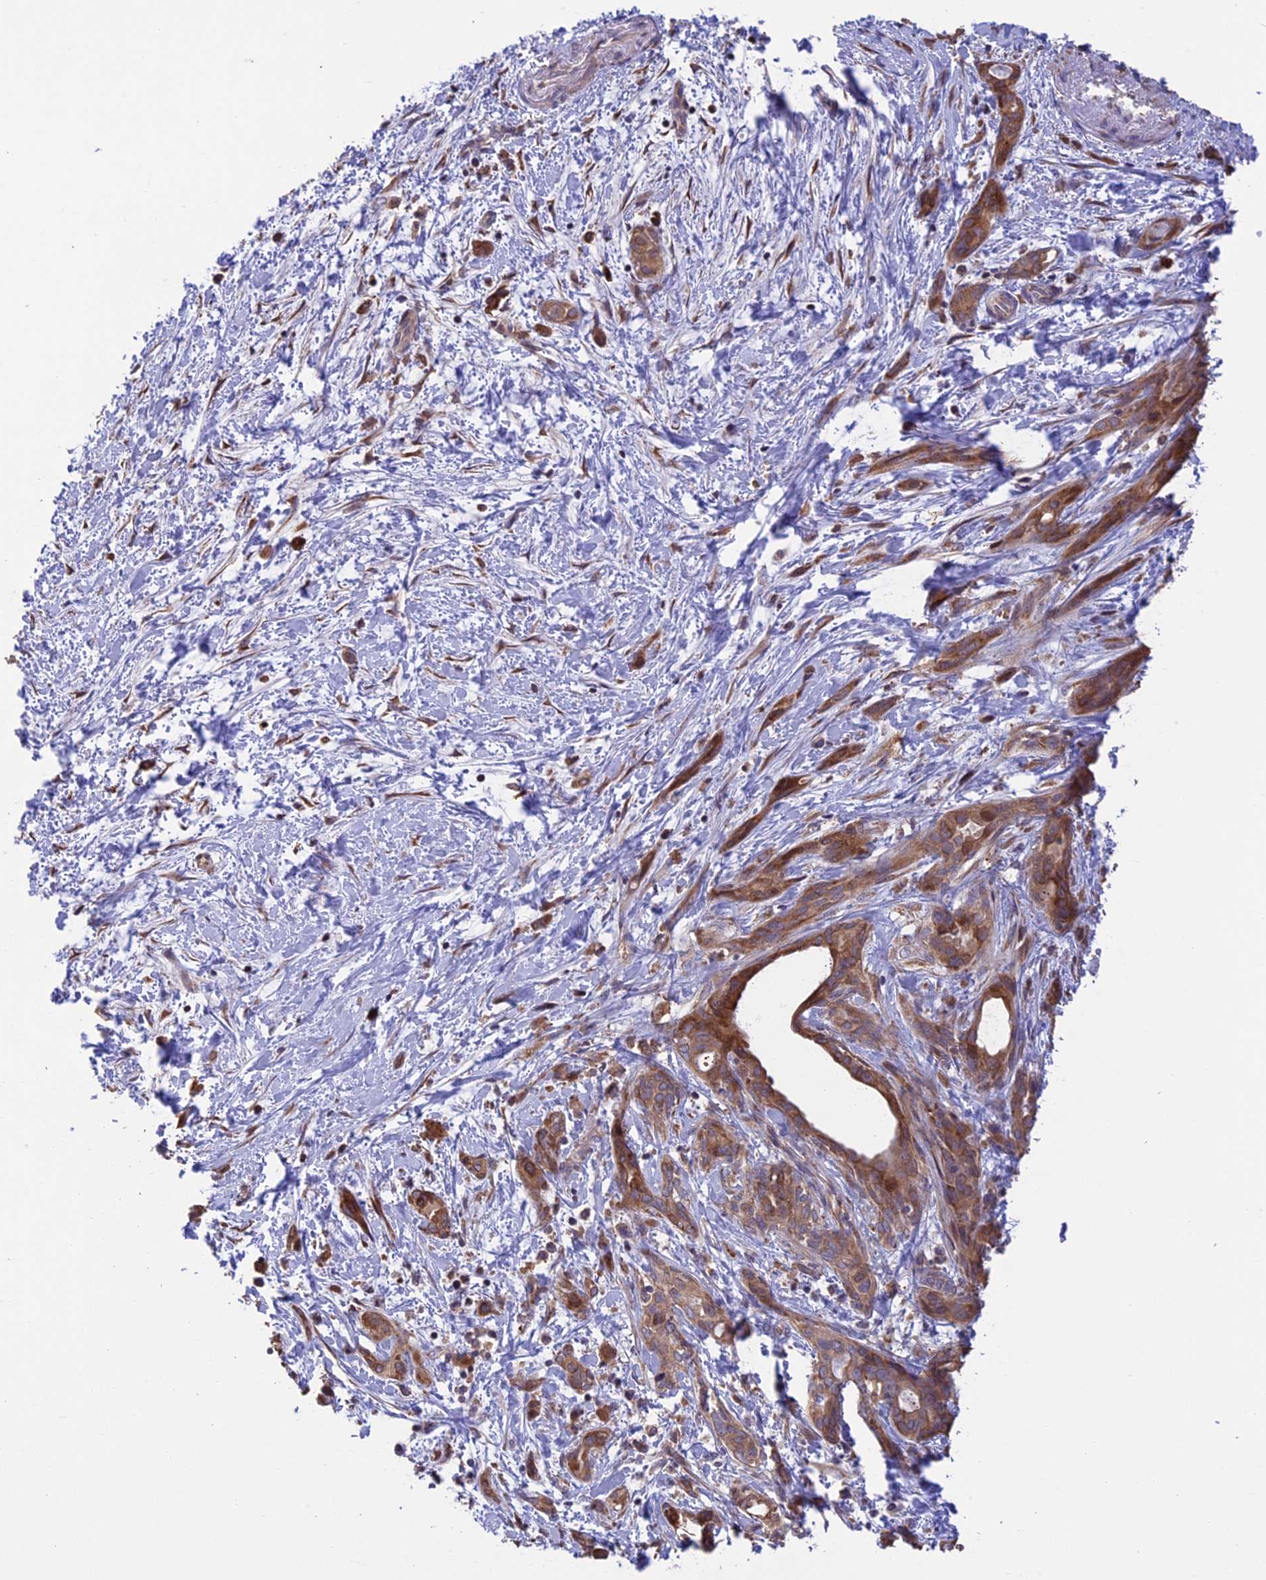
{"staining": {"intensity": "moderate", "quantity": ">75%", "location": "cytoplasmic/membranous"}, "tissue": "pancreatic cancer", "cell_type": "Tumor cells", "image_type": "cancer", "snomed": [{"axis": "morphology", "description": "Normal tissue, NOS"}, {"axis": "morphology", "description": "Adenocarcinoma, NOS"}, {"axis": "topography", "description": "Pancreas"}, {"axis": "topography", "description": "Peripheral nerve tissue"}], "caption": "Pancreatic cancer stained with a brown dye displays moderate cytoplasmic/membranous positive positivity in about >75% of tumor cells.", "gene": "DMRTA2", "patient": {"sex": "female", "age": 63}}